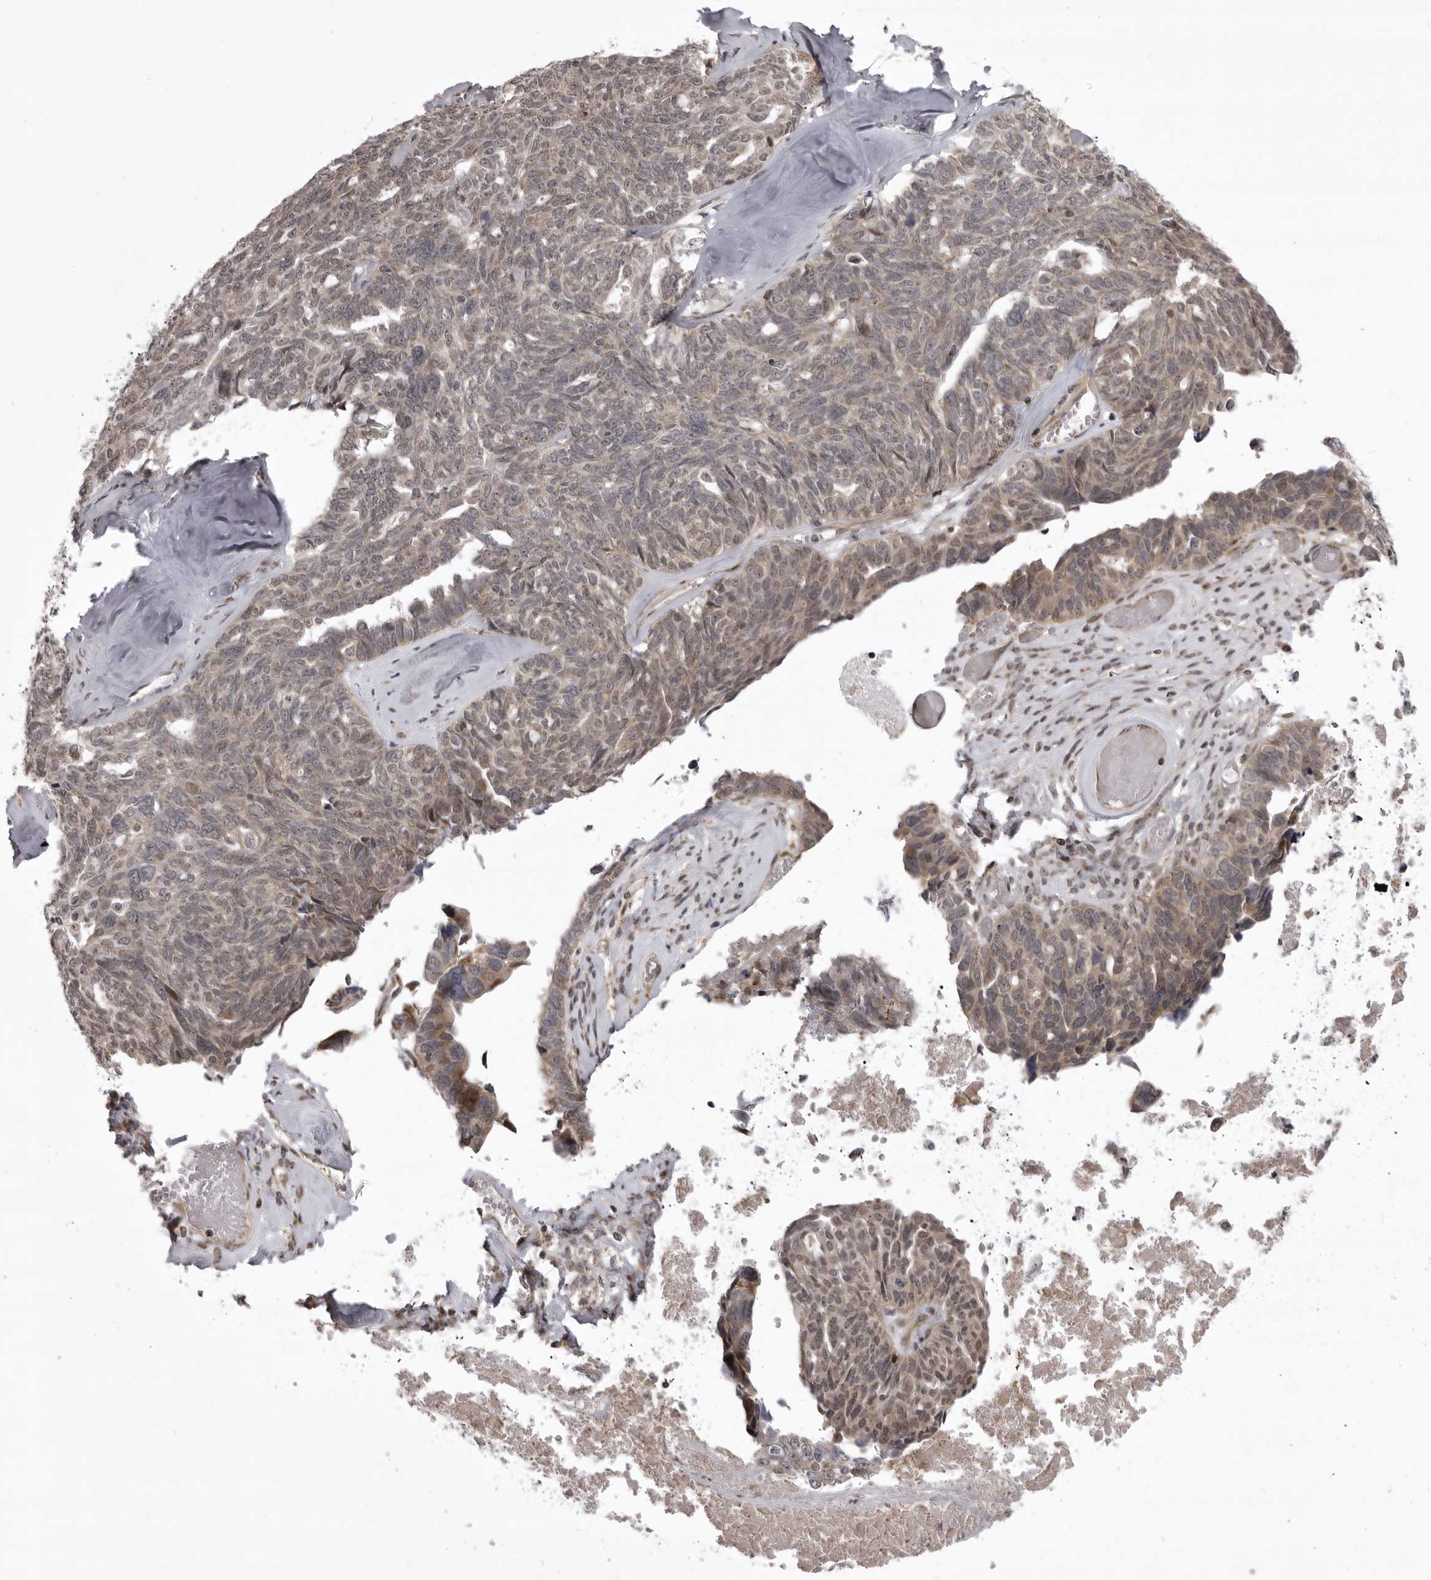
{"staining": {"intensity": "weak", "quantity": "25%-75%", "location": "cytoplasmic/membranous,nuclear"}, "tissue": "ovarian cancer", "cell_type": "Tumor cells", "image_type": "cancer", "snomed": [{"axis": "morphology", "description": "Cystadenocarcinoma, serous, NOS"}, {"axis": "topography", "description": "Ovary"}], "caption": "Immunohistochemical staining of ovarian serous cystadenocarcinoma exhibits low levels of weak cytoplasmic/membranous and nuclear staining in about 25%-75% of tumor cells.", "gene": "C1orf109", "patient": {"sex": "female", "age": 79}}